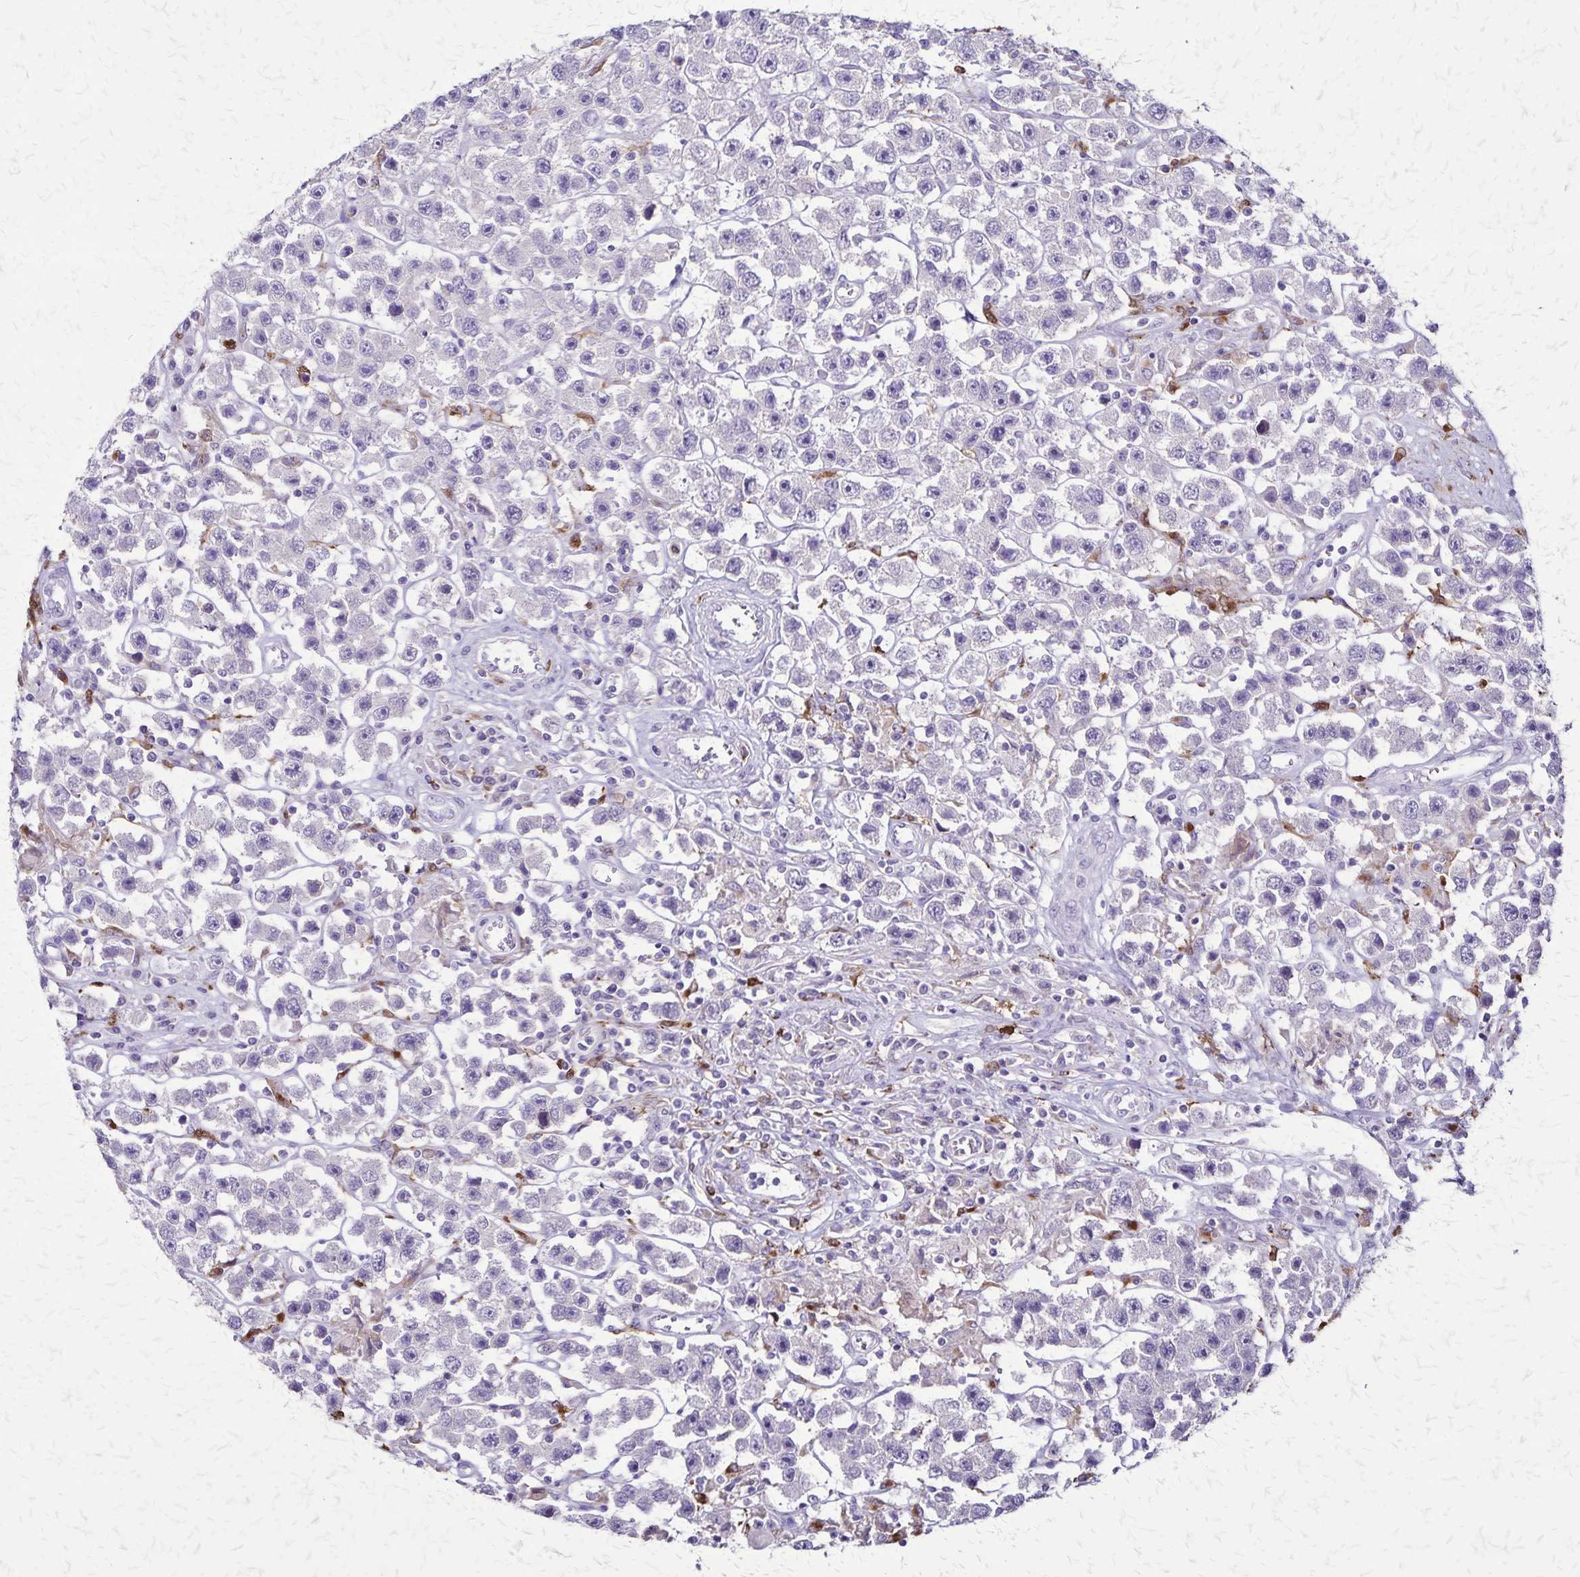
{"staining": {"intensity": "negative", "quantity": "none", "location": "none"}, "tissue": "testis cancer", "cell_type": "Tumor cells", "image_type": "cancer", "snomed": [{"axis": "morphology", "description": "Seminoma, NOS"}, {"axis": "topography", "description": "Testis"}], "caption": "The immunohistochemistry histopathology image has no significant staining in tumor cells of testis seminoma tissue.", "gene": "ULBP3", "patient": {"sex": "male", "age": 45}}